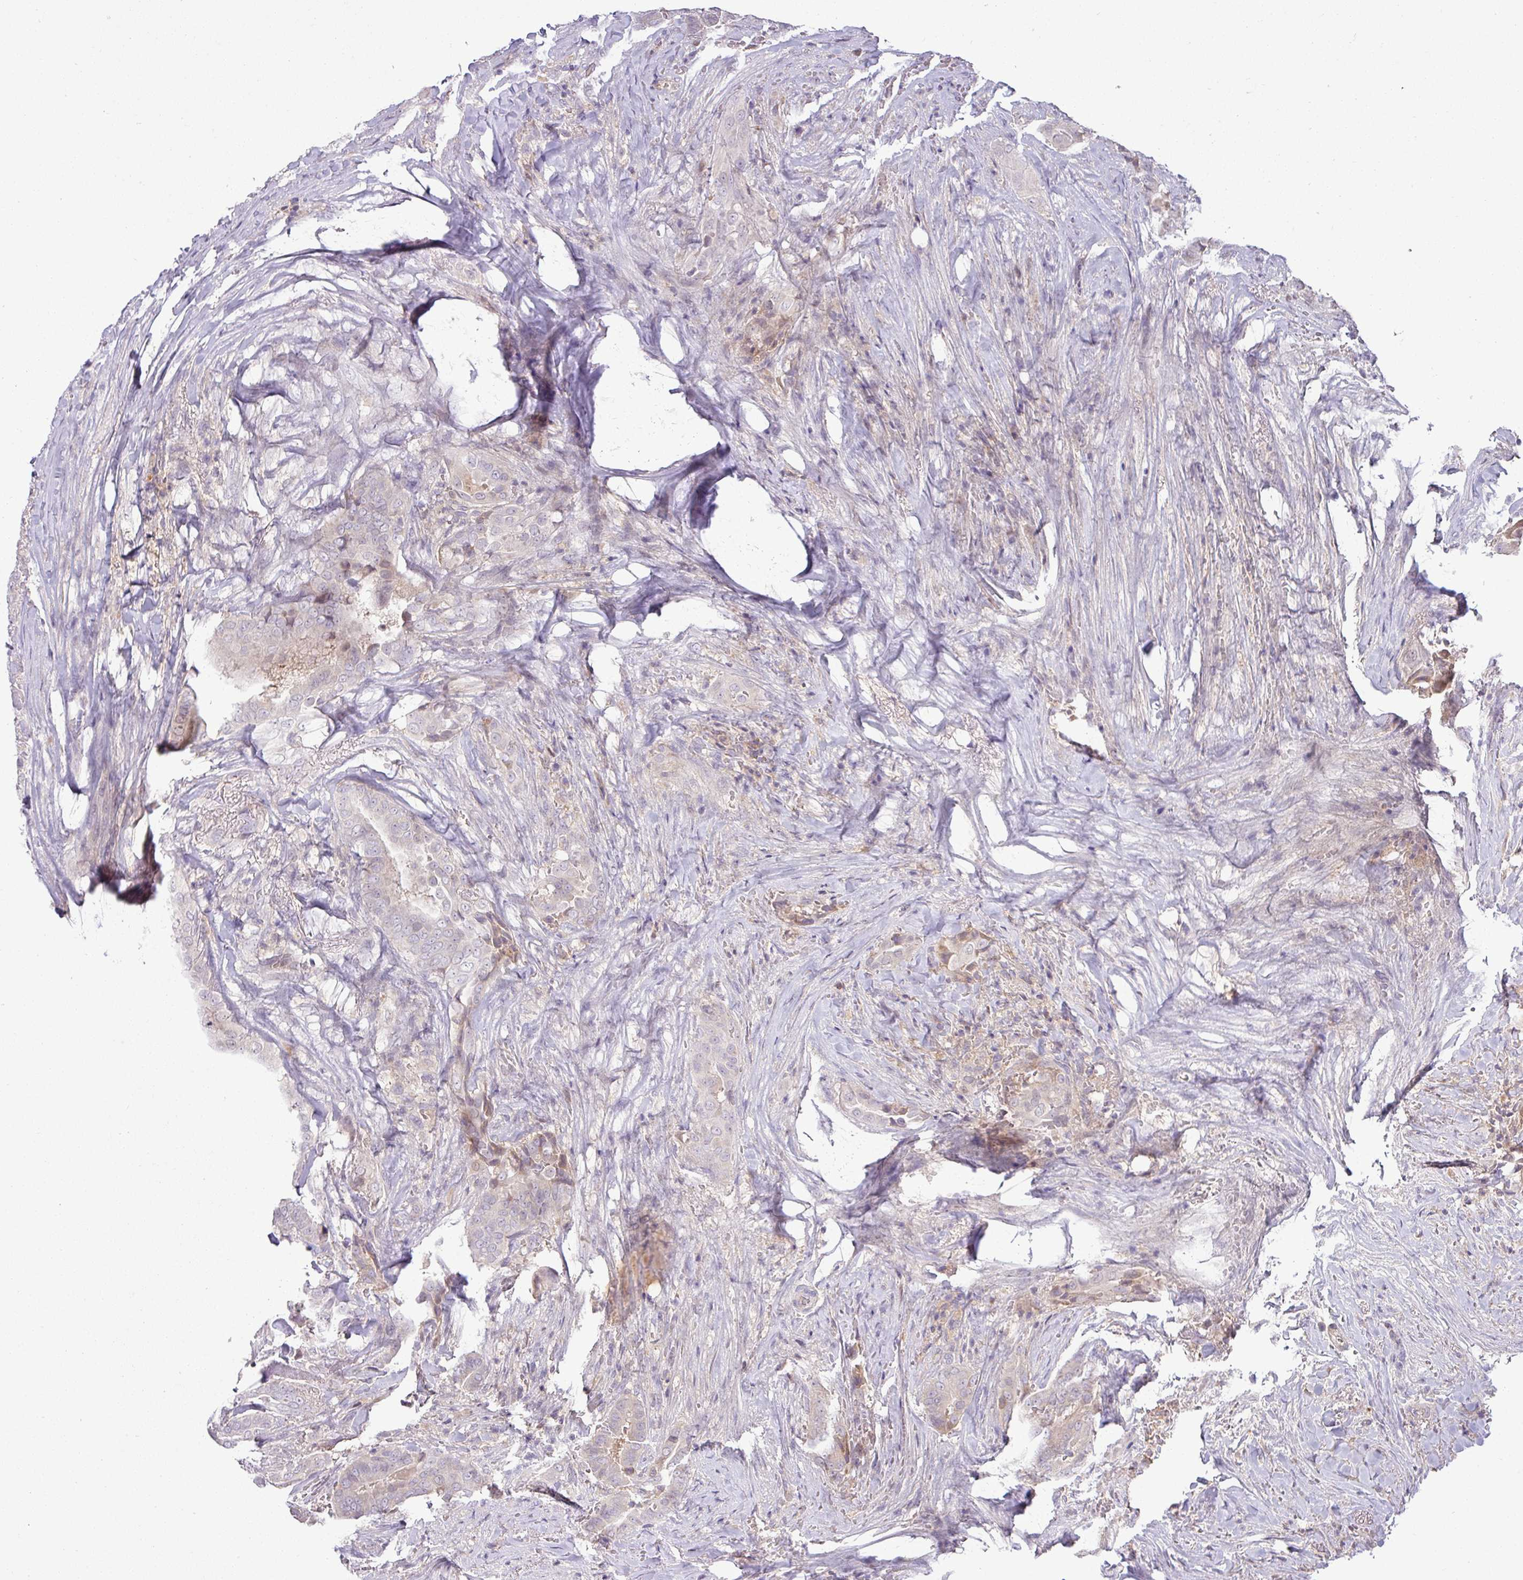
{"staining": {"intensity": "negative", "quantity": "none", "location": "none"}, "tissue": "thyroid cancer", "cell_type": "Tumor cells", "image_type": "cancer", "snomed": [{"axis": "morphology", "description": "Papillary adenocarcinoma, NOS"}, {"axis": "topography", "description": "Thyroid gland"}], "caption": "This is a micrograph of immunohistochemistry (IHC) staining of thyroid cancer, which shows no expression in tumor cells. Nuclei are stained in blue.", "gene": "APOM", "patient": {"sex": "male", "age": 61}}